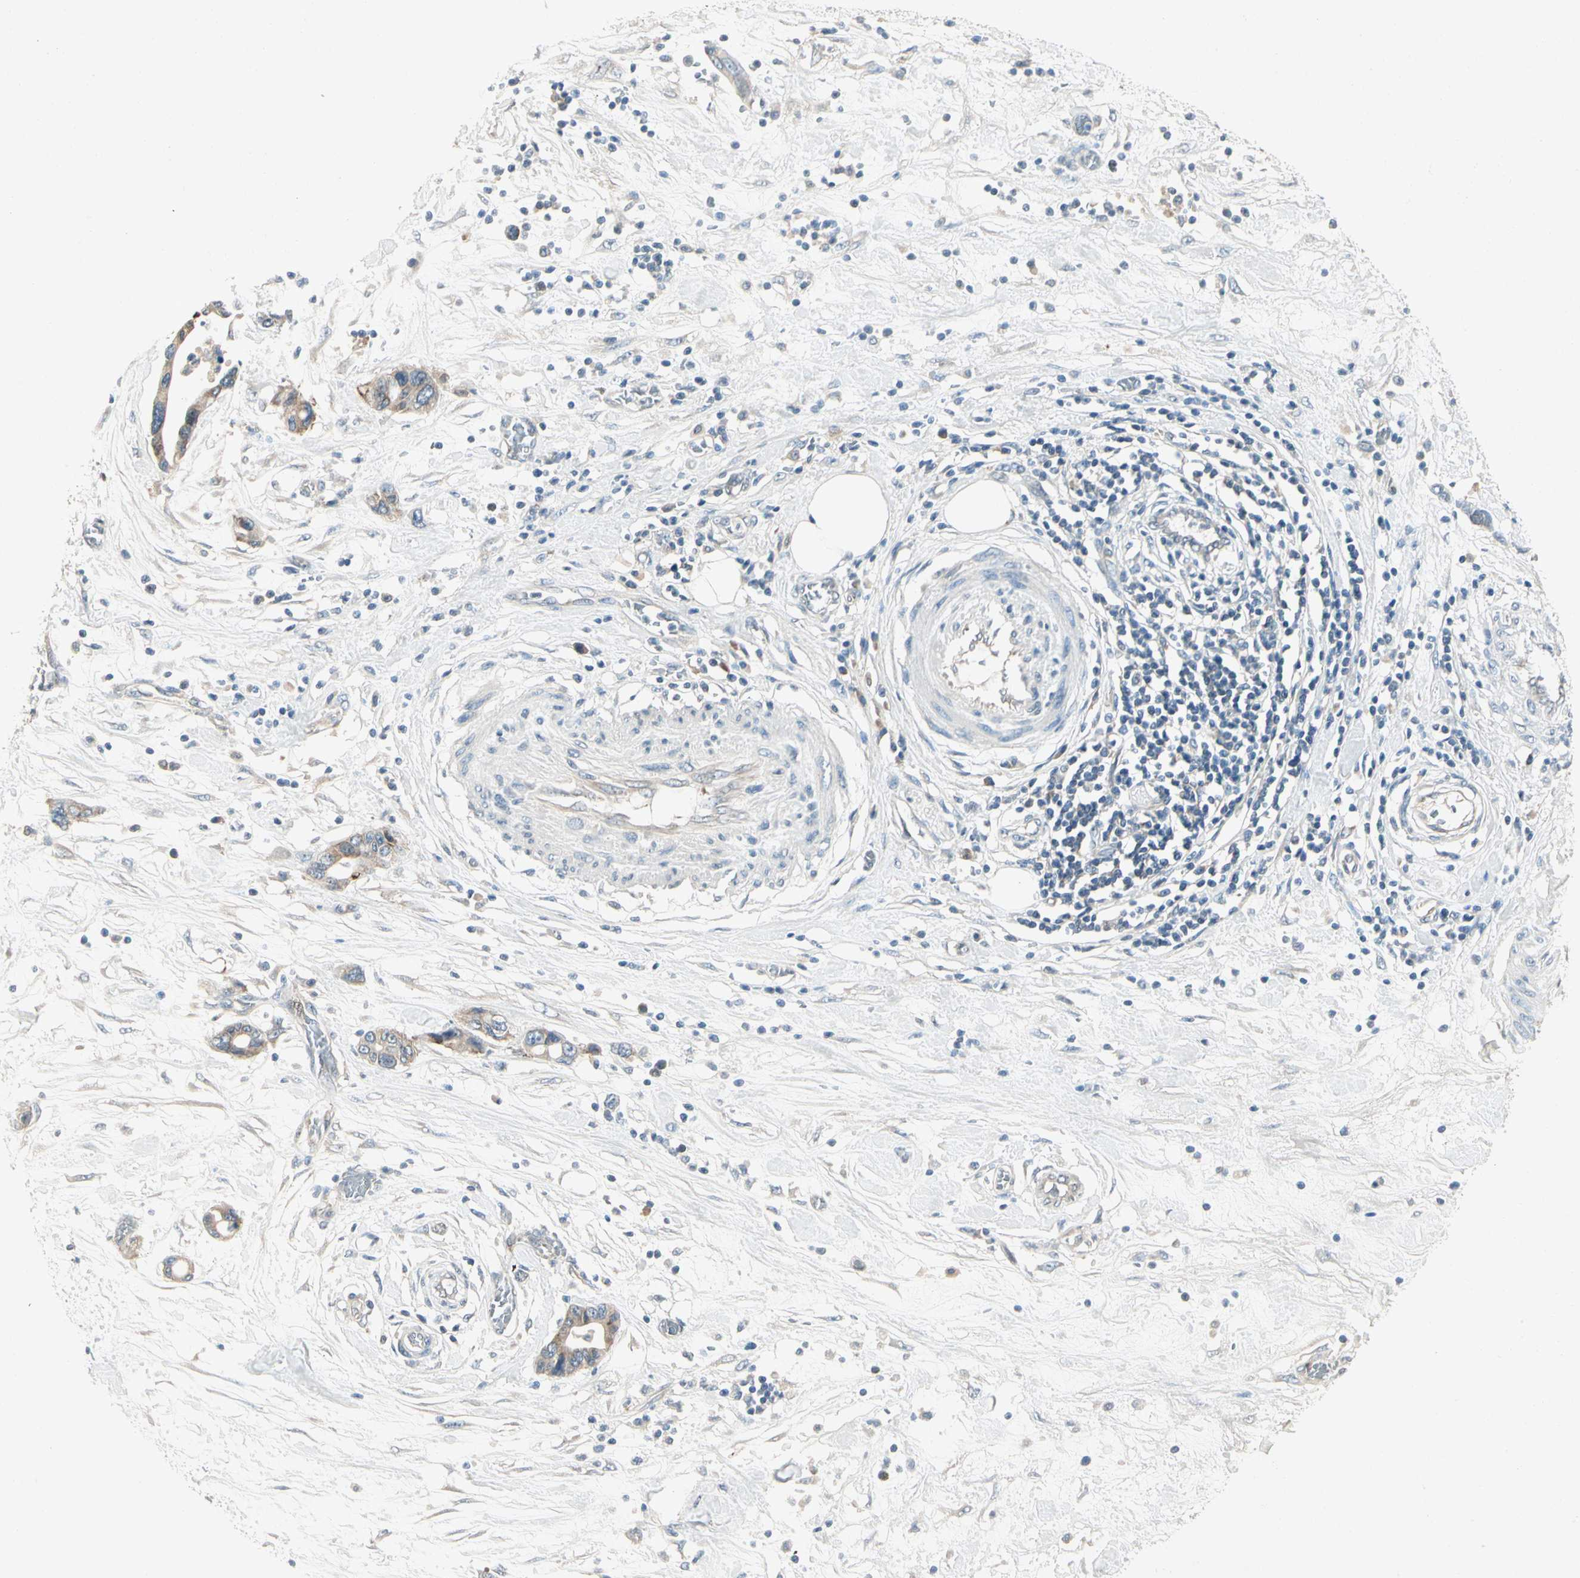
{"staining": {"intensity": "moderate", "quantity": ">75%", "location": "cytoplasmic/membranous"}, "tissue": "pancreatic cancer", "cell_type": "Tumor cells", "image_type": "cancer", "snomed": [{"axis": "morphology", "description": "Adenocarcinoma, NOS"}, {"axis": "topography", "description": "Pancreas"}], "caption": "A histopathology image showing moderate cytoplasmic/membranous expression in about >75% of tumor cells in pancreatic cancer, as visualized by brown immunohistochemical staining.", "gene": "IL1R1", "patient": {"sex": "female", "age": 57}}